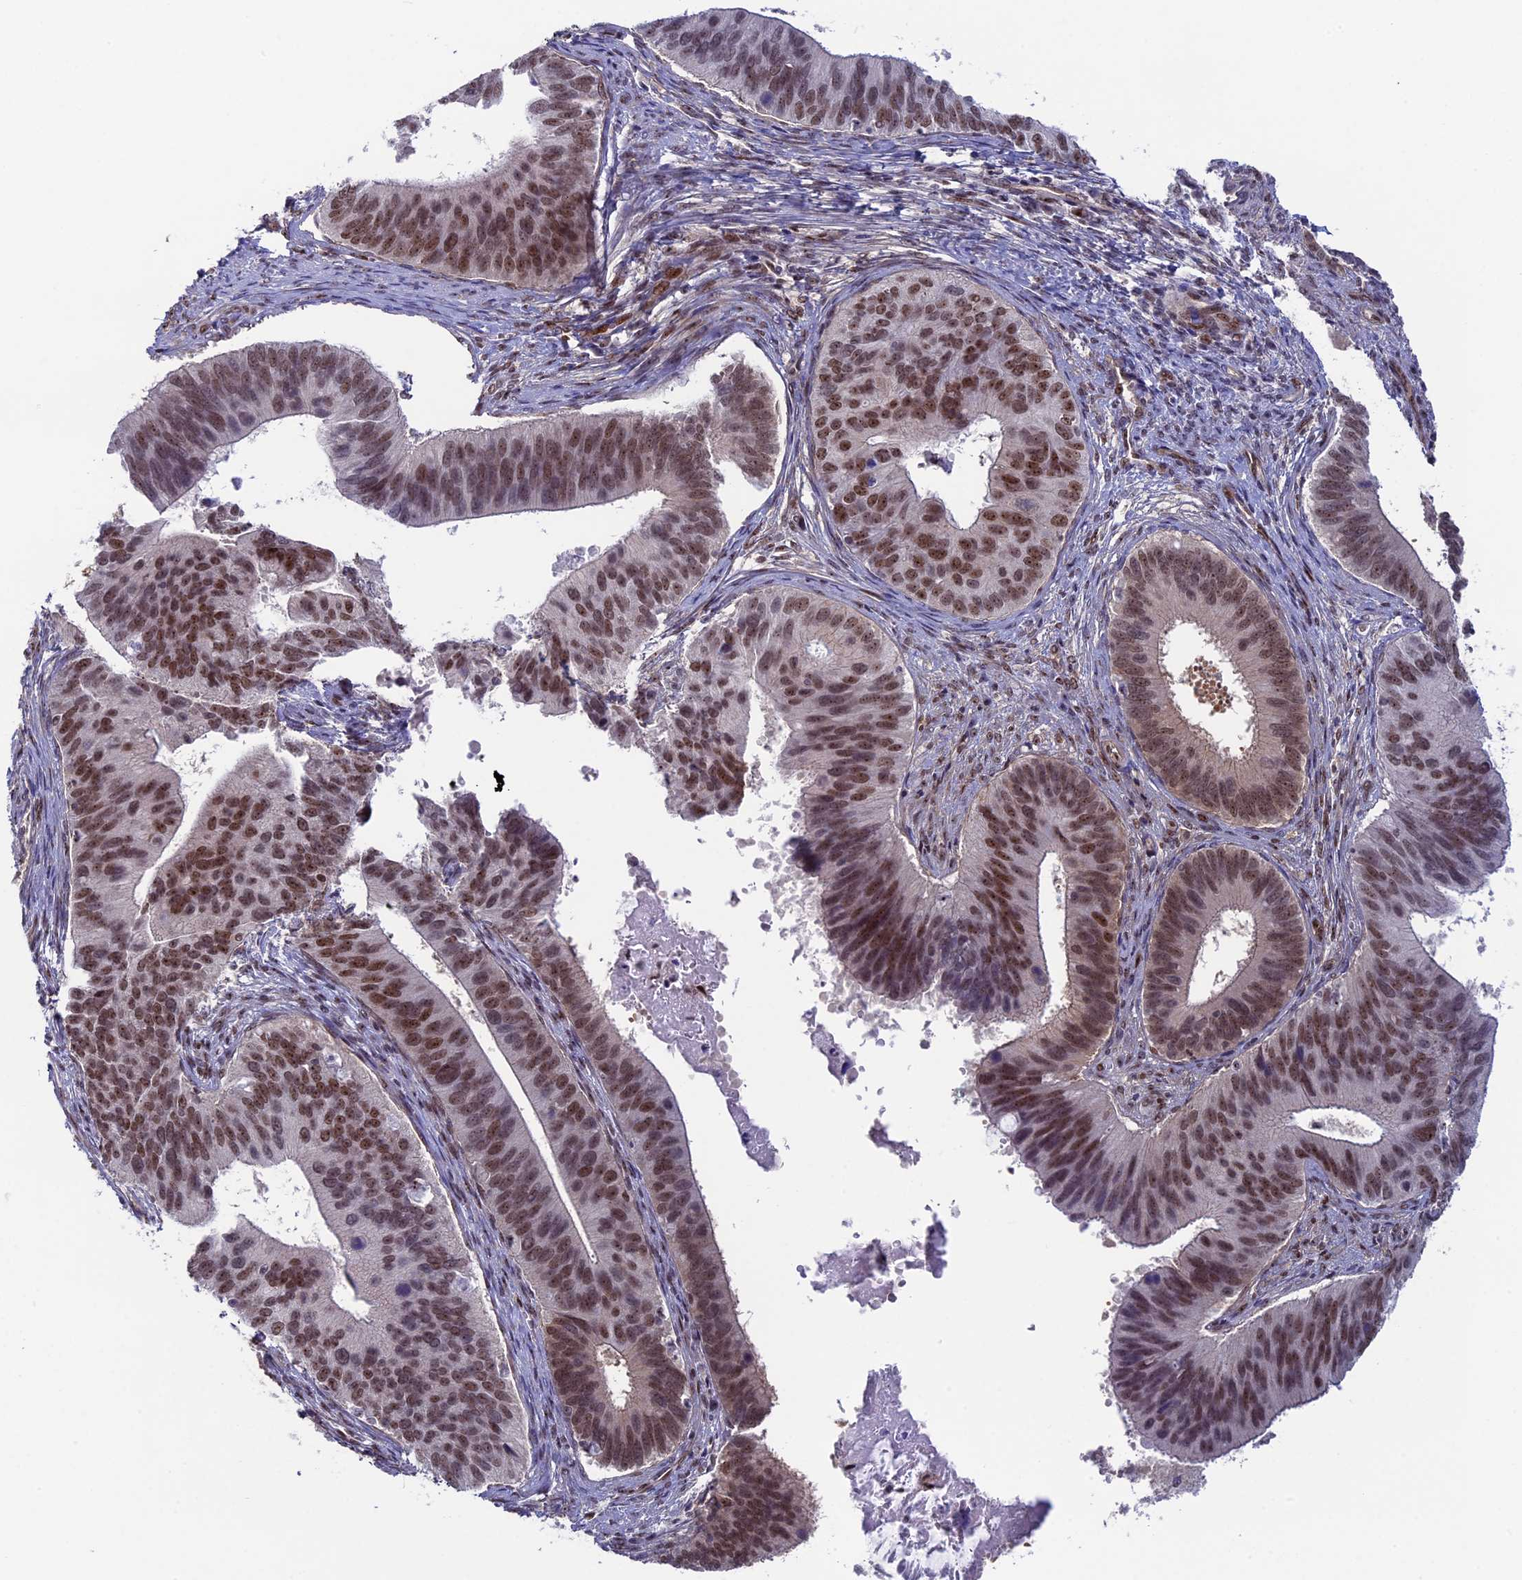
{"staining": {"intensity": "moderate", "quantity": ">75%", "location": "nuclear"}, "tissue": "cervical cancer", "cell_type": "Tumor cells", "image_type": "cancer", "snomed": [{"axis": "morphology", "description": "Adenocarcinoma, NOS"}, {"axis": "topography", "description": "Cervix"}], "caption": "The histopathology image exhibits a brown stain indicating the presence of a protein in the nuclear of tumor cells in cervical cancer.", "gene": "CCDC86", "patient": {"sex": "female", "age": 42}}